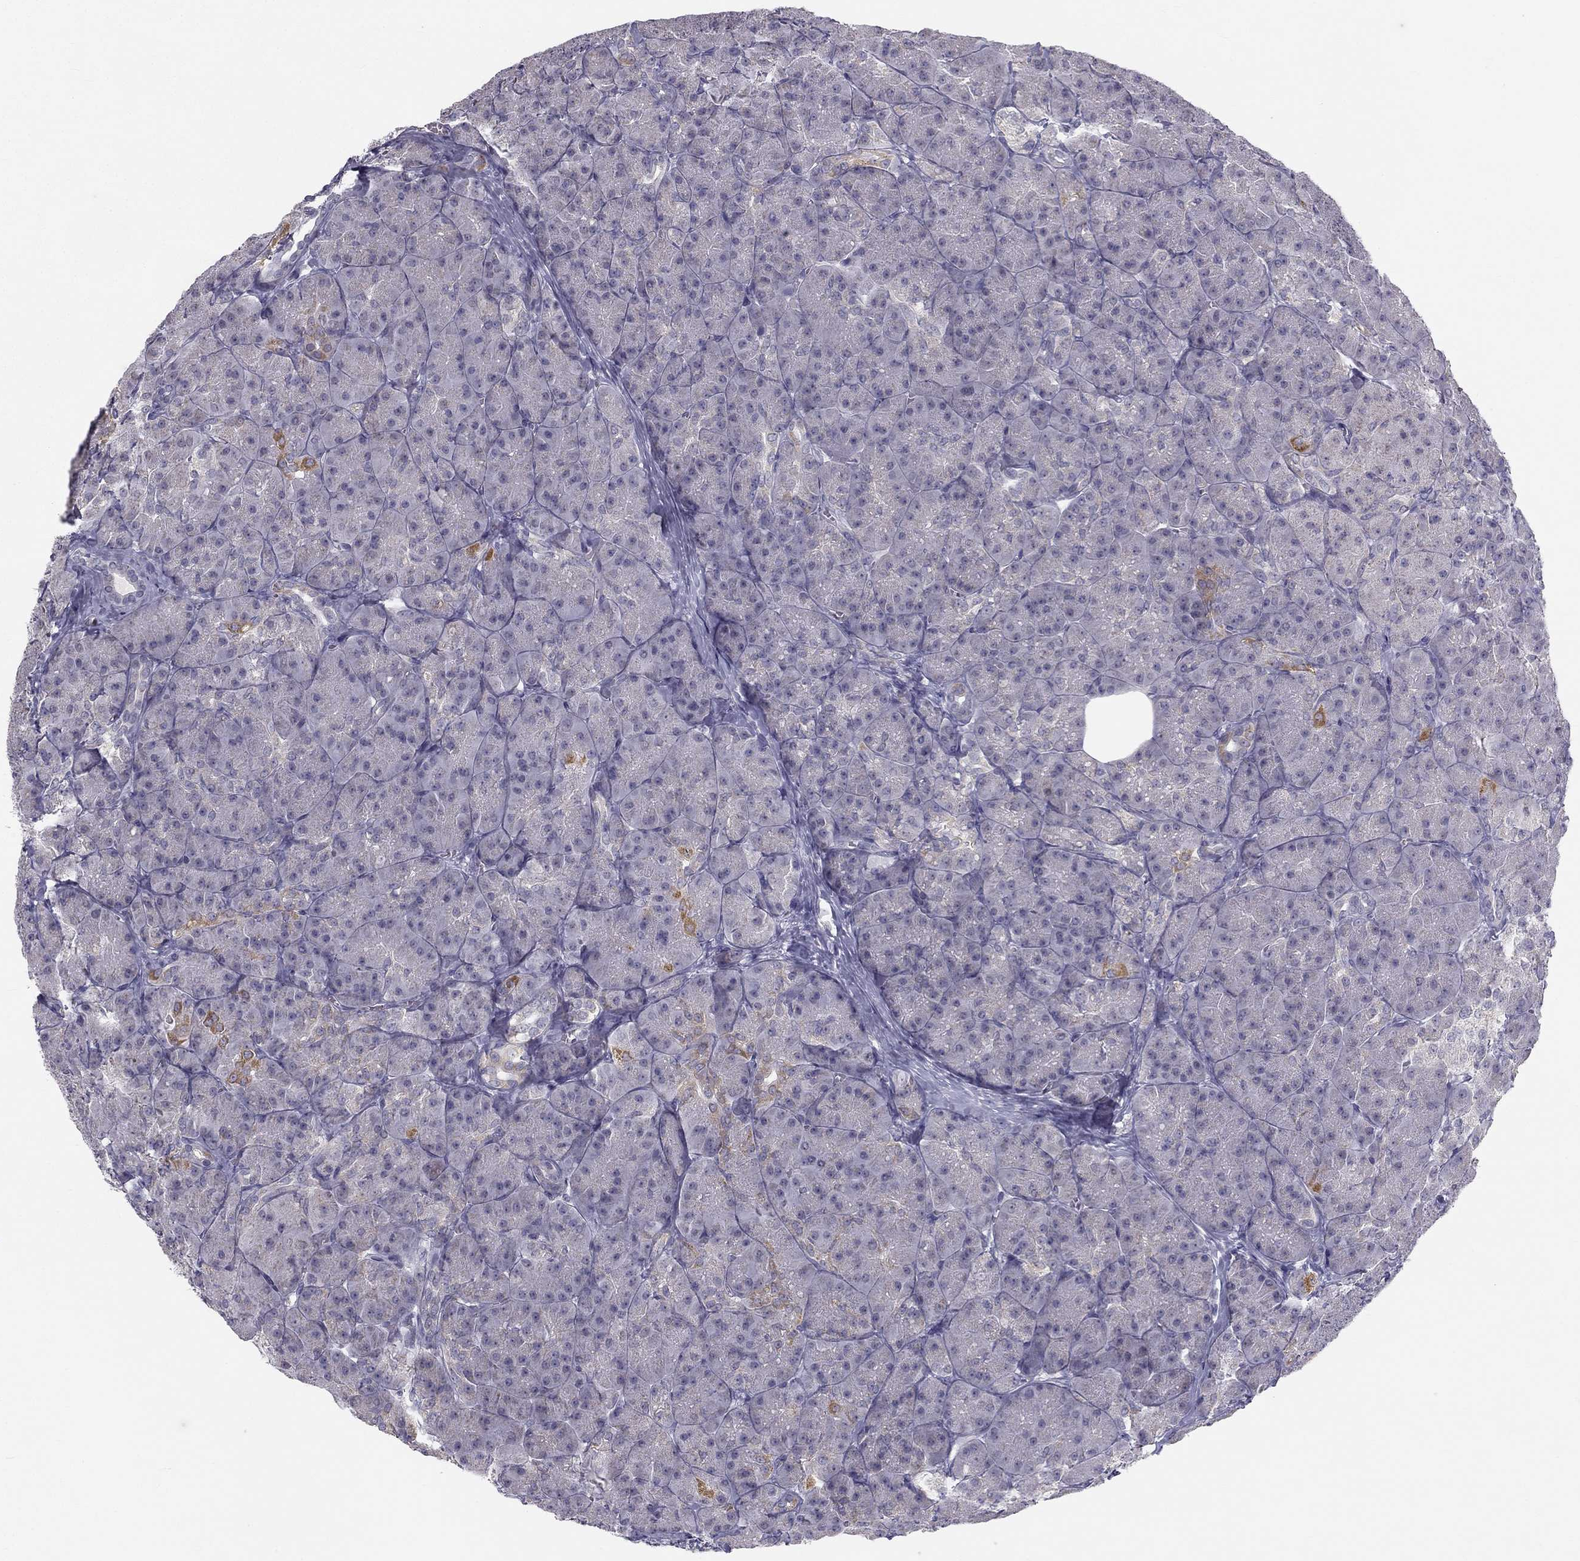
{"staining": {"intensity": "moderate", "quantity": "<25%", "location": "cytoplasmic/membranous"}, "tissue": "pancreas", "cell_type": "Exocrine glandular cells", "image_type": "normal", "snomed": [{"axis": "morphology", "description": "Normal tissue, NOS"}, {"axis": "topography", "description": "Pancreas"}], "caption": "The histopathology image displays immunohistochemical staining of unremarkable pancreas. There is moderate cytoplasmic/membranous staining is seen in approximately <25% of exocrine glandular cells. (Brightfield microscopy of DAB IHC at high magnification).", "gene": "C5orf49", "patient": {"sex": "male", "age": 57}}